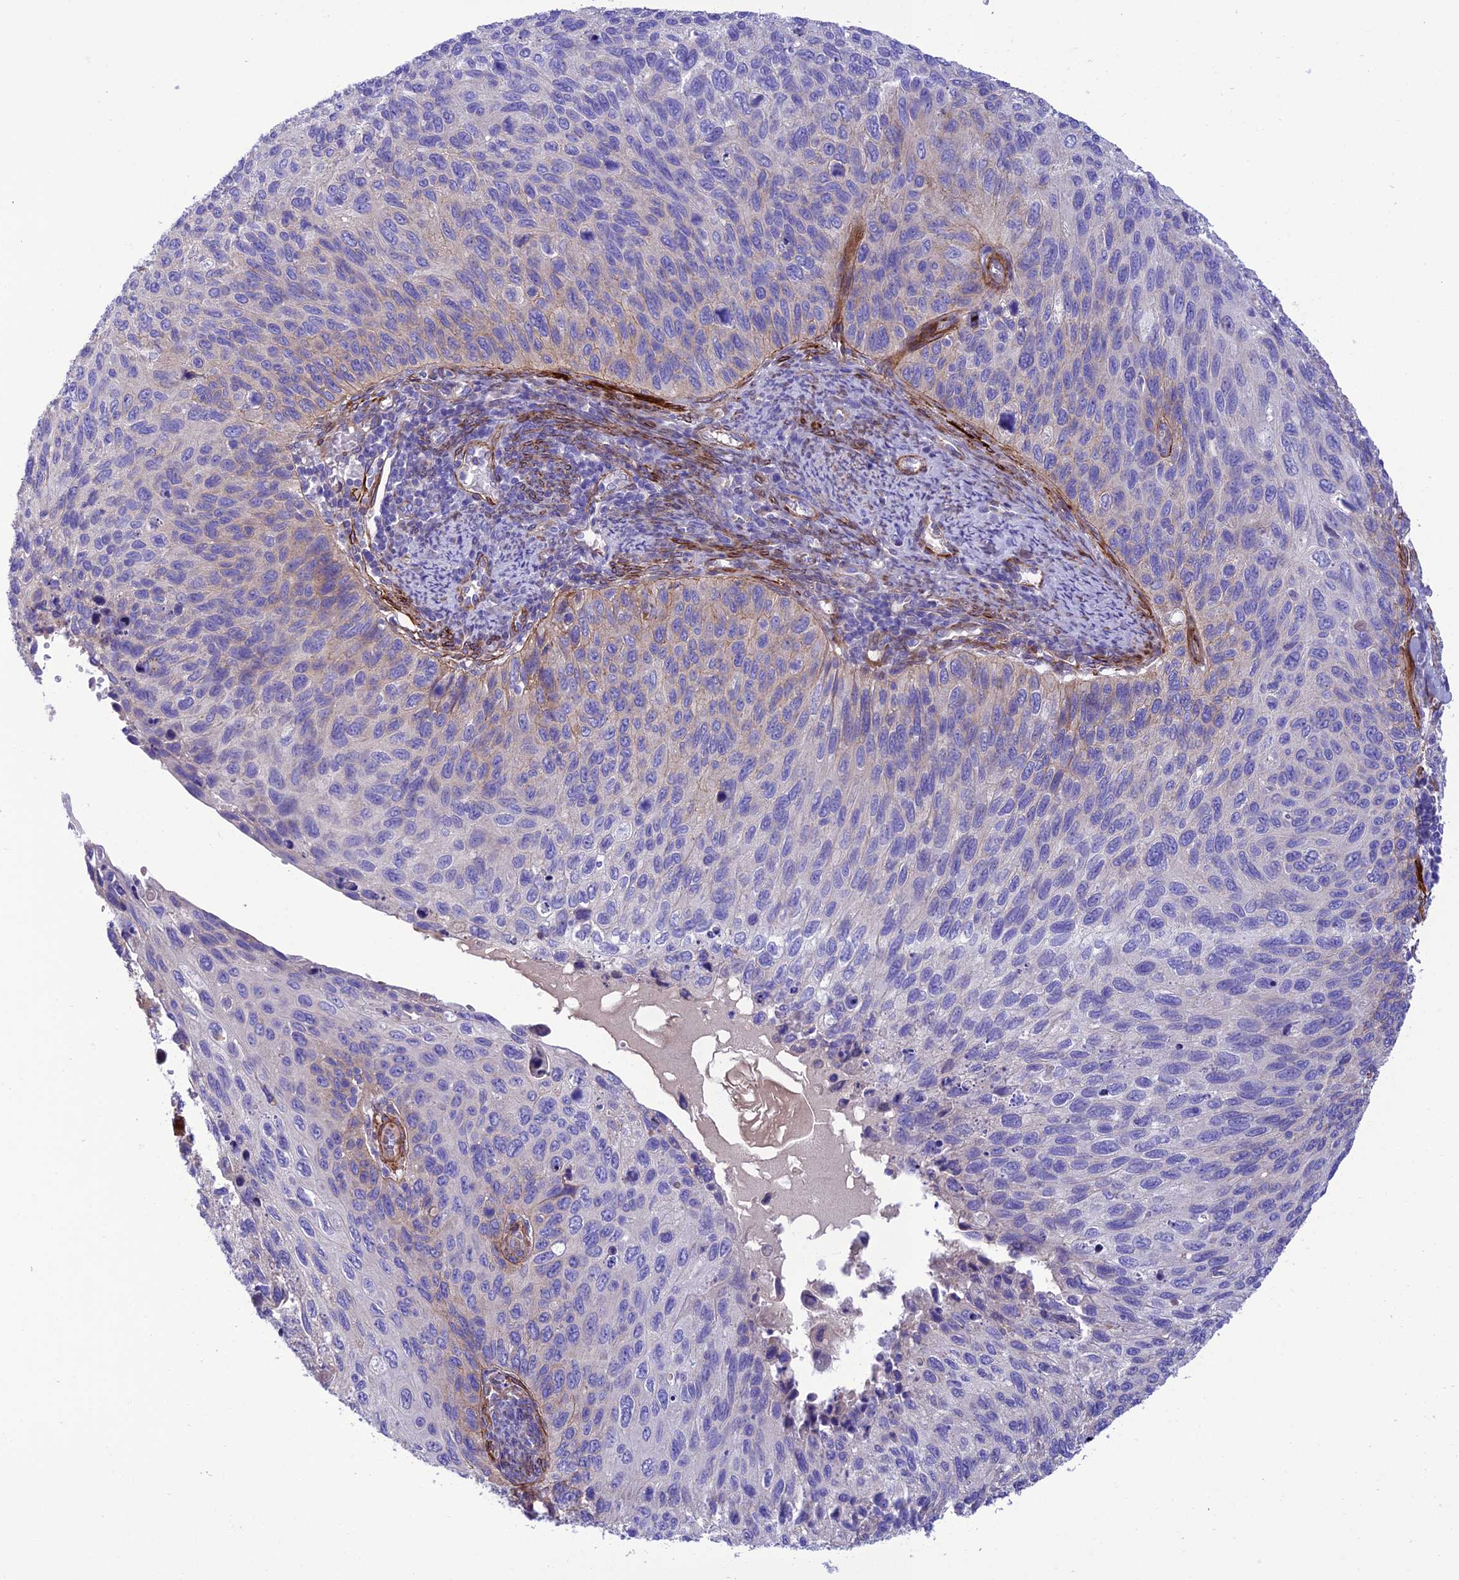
{"staining": {"intensity": "negative", "quantity": "none", "location": "none"}, "tissue": "cervical cancer", "cell_type": "Tumor cells", "image_type": "cancer", "snomed": [{"axis": "morphology", "description": "Squamous cell carcinoma, NOS"}, {"axis": "topography", "description": "Cervix"}], "caption": "The photomicrograph displays no significant staining in tumor cells of cervical squamous cell carcinoma. (Brightfield microscopy of DAB (3,3'-diaminobenzidine) immunohistochemistry (IHC) at high magnification).", "gene": "FRA10AC1", "patient": {"sex": "female", "age": 70}}